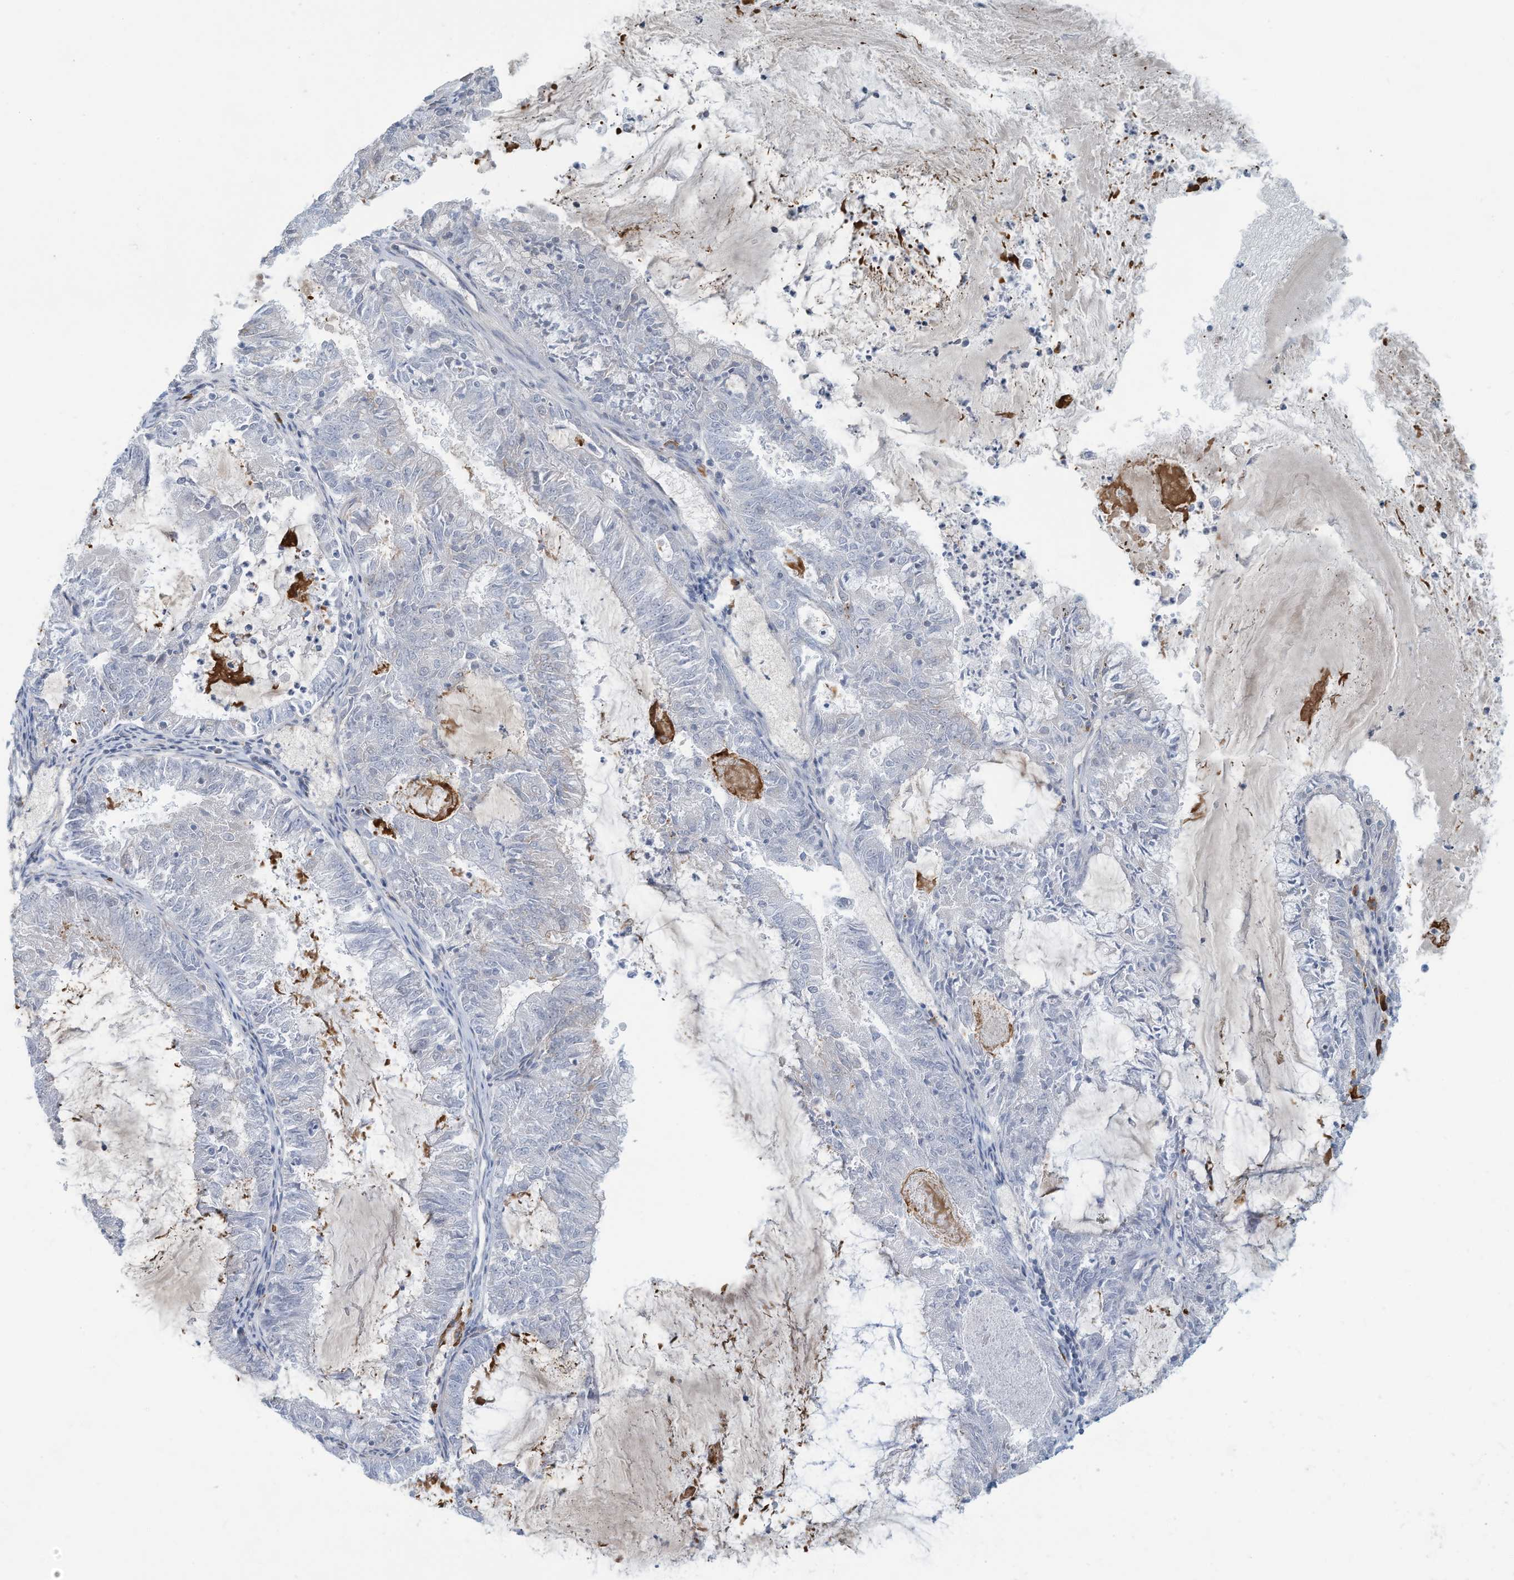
{"staining": {"intensity": "negative", "quantity": "none", "location": "none"}, "tissue": "endometrial cancer", "cell_type": "Tumor cells", "image_type": "cancer", "snomed": [{"axis": "morphology", "description": "Adenocarcinoma, NOS"}, {"axis": "topography", "description": "Endometrium"}], "caption": "Immunohistochemistry (IHC) micrograph of neoplastic tissue: human endometrial adenocarcinoma stained with DAB (3,3'-diaminobenzidine) displays no significant protein expression in tumor cells.", "gene": "SARNP", "patient": {"sex": "female", "age": 57}}